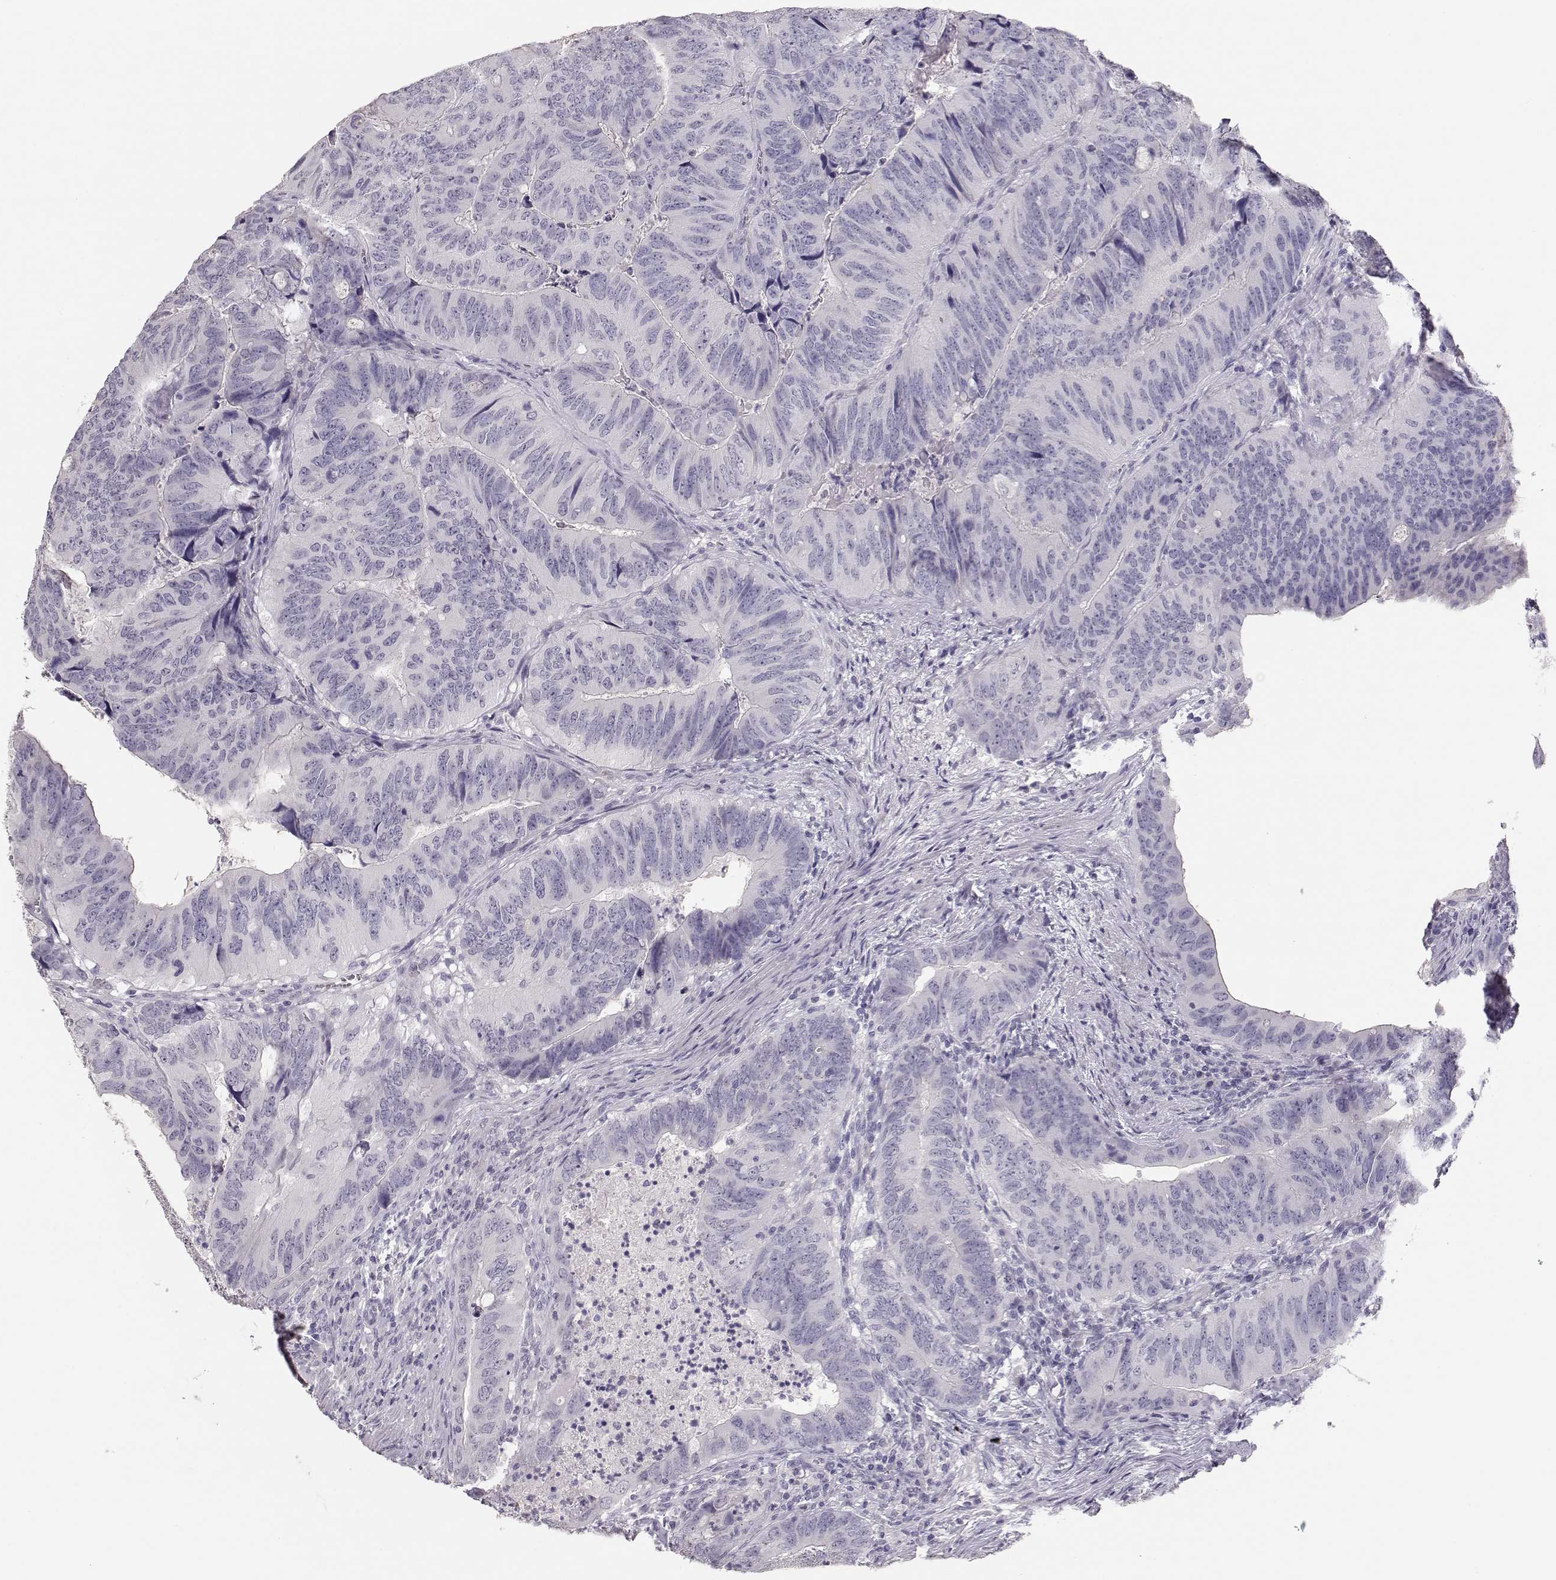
{"staining": {"intensity": "negative", "quantity": "none", "location": "none"}, "tissue": "colorectal cancer", "cell_type": "Tumor cells", "image_type": "cancer", "snomed": [{"axis": "morphology", "description": "Adenocarcinoma, NOS"}, {"axis": "topography", "description": "Colon"}], "caption": "This is an immunohistochemistry image of human colorectal cancer. There is no staining in tumor cells.", "gene": "MAGEC1", "patient": {"sex": "male", "age": 79}}